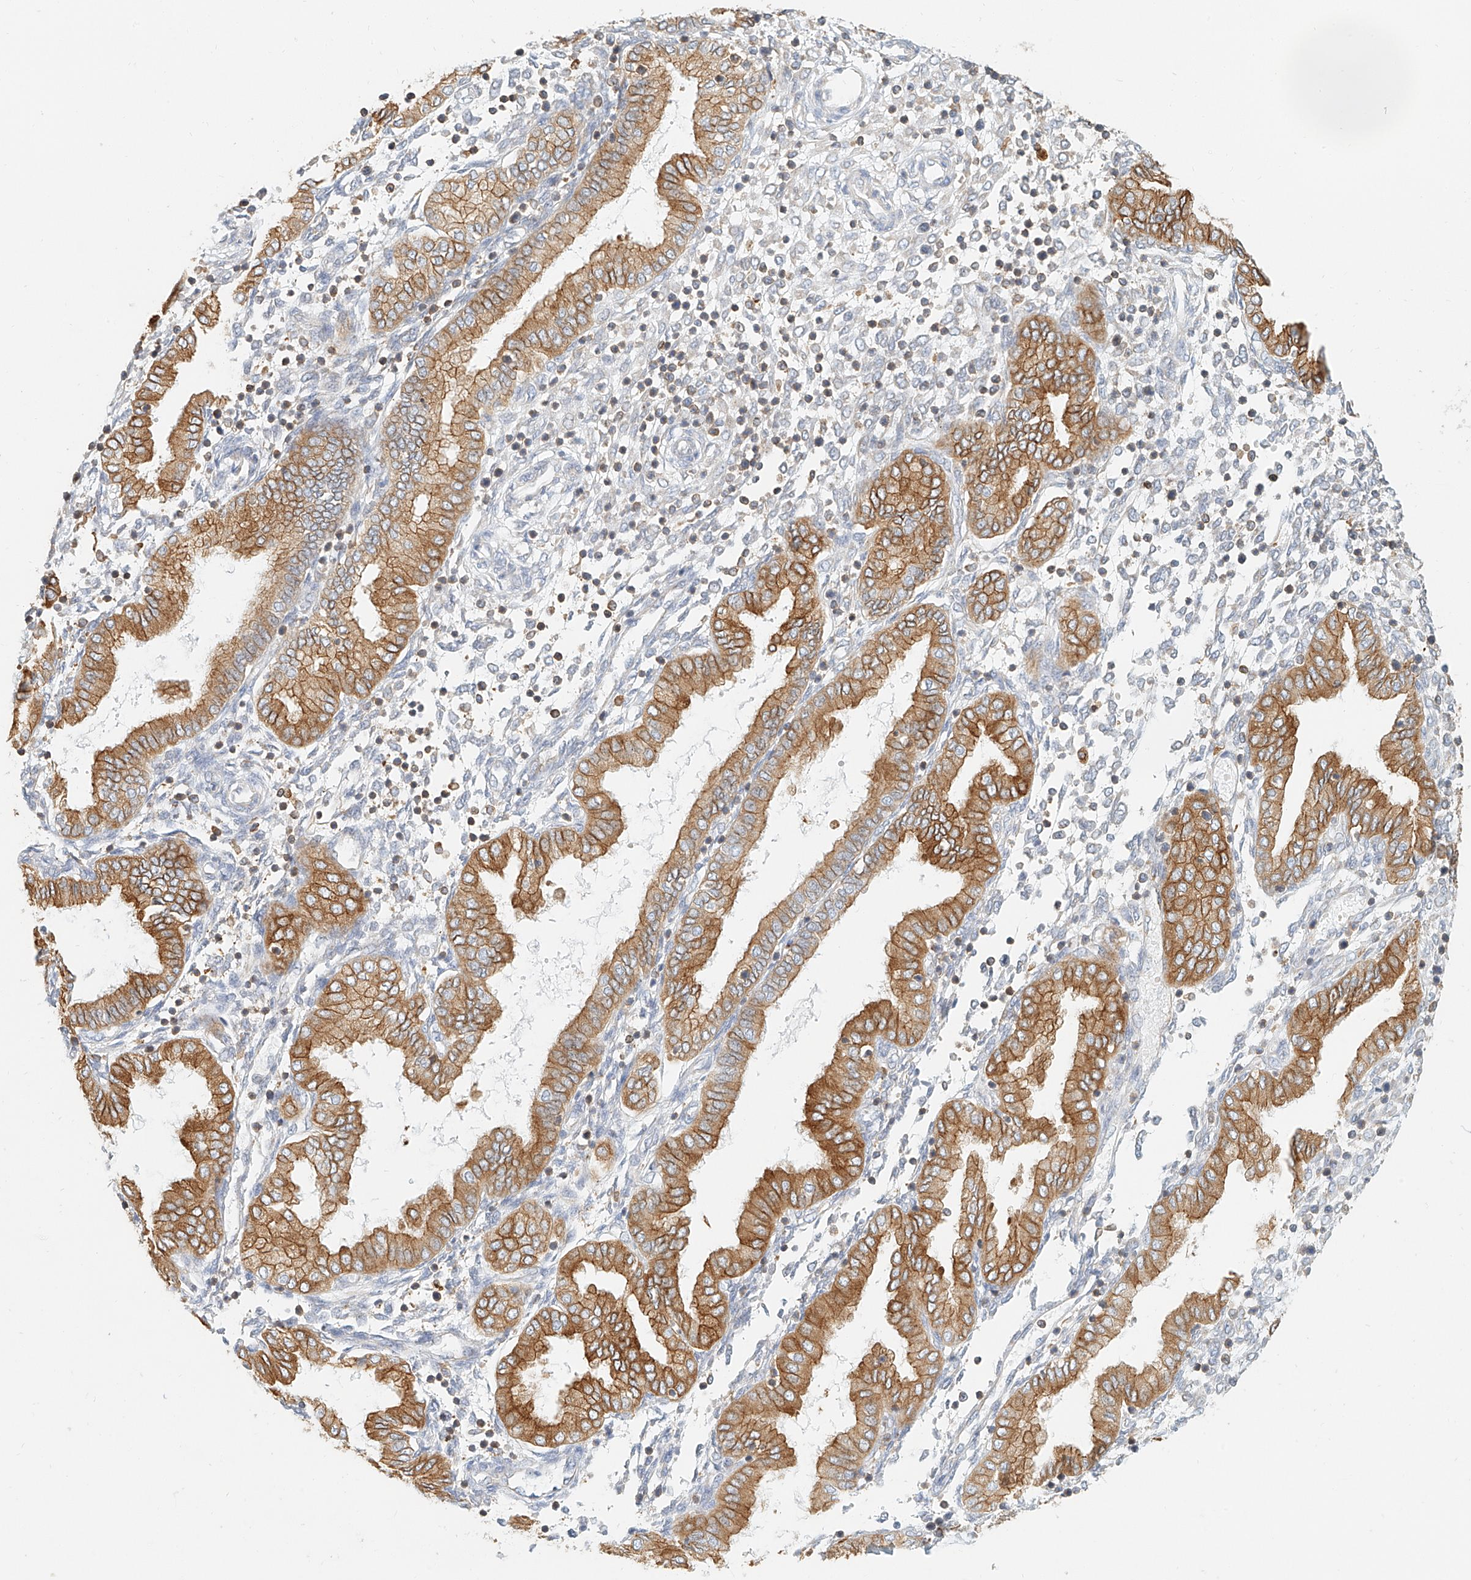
{"staining": {"intensity": "weak", "quantity": "<25%", "location": "cytoplasmic/membranous"}, "tissue": "endometrium", "cell_type": "Cells in endometrial stroma", "image_type": "normal", "snomed": [{"axis": "morphology", "description": "Normal tissue, NOS"}, {"axis": "topography", "description": "Endometrium"}], "caption": "Immunohistochemistry (IHC) image of benign endometrium: human endometrium stained with DAB (3,3'-diaminobenzidine) demonstrates no significant protein positivity in cells in endometrial stroma.", "gene": "DHRS7", "patient": {"sex": "female", "age": 53}}